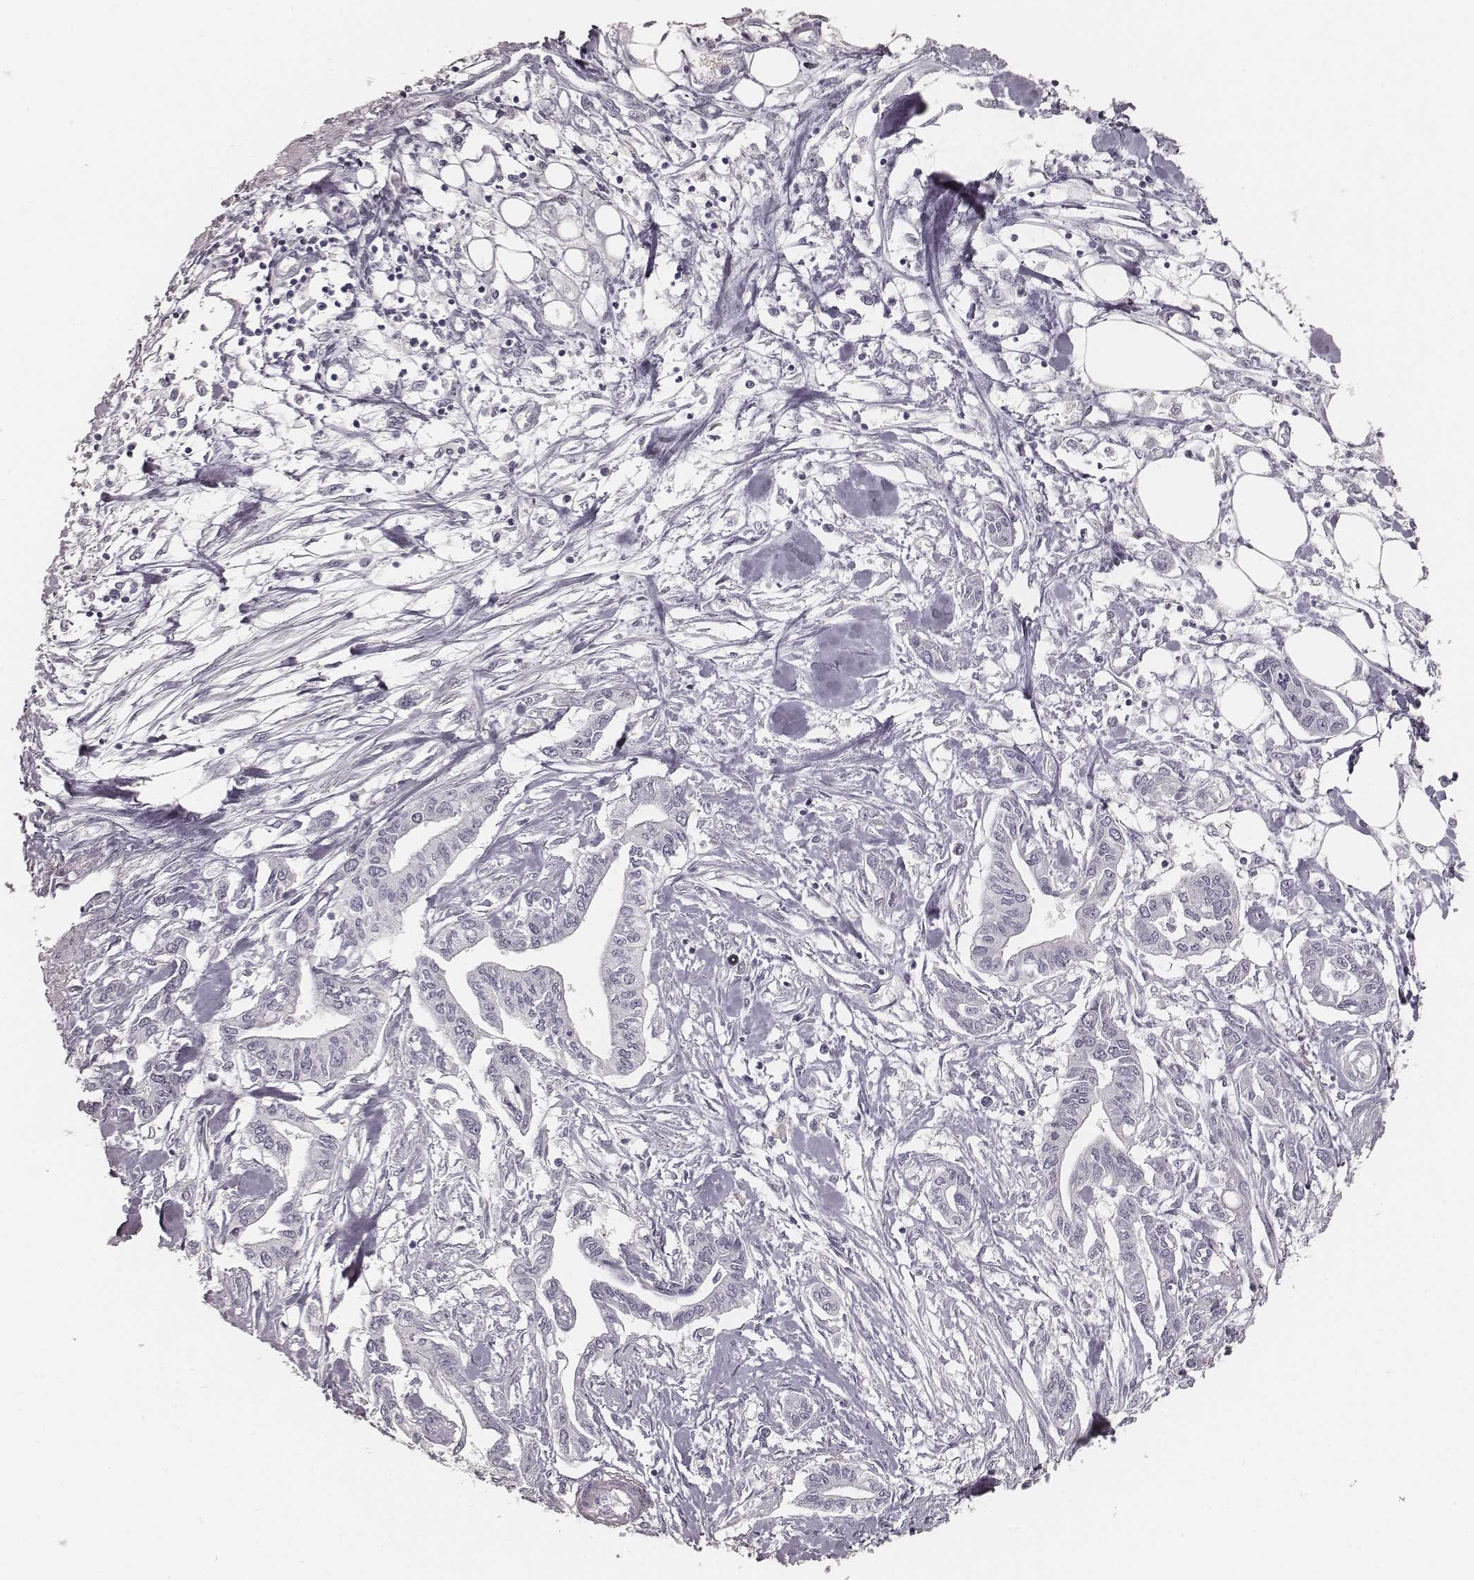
{"staining": {"intensity": "negative", "quantity": "none", "location": "none"}, "tissue": "pancreatic cancer", "cell_type": "Tumor cells", "image_type": "cancer", "snomed": [{"axis": "morphology", "description": "Adenocarcinoma, NOS"}, {"axis": "topography", "description": "Pancreas"}], "caption": "Photomicrograph shows no protein staining in tumor cells of pancreatic cancer tissue. (Immunohistochemistry, brightfield microscopy, high magnification).", "gene": "KRT34", "patient": {"sex": "male", "age": 60}}